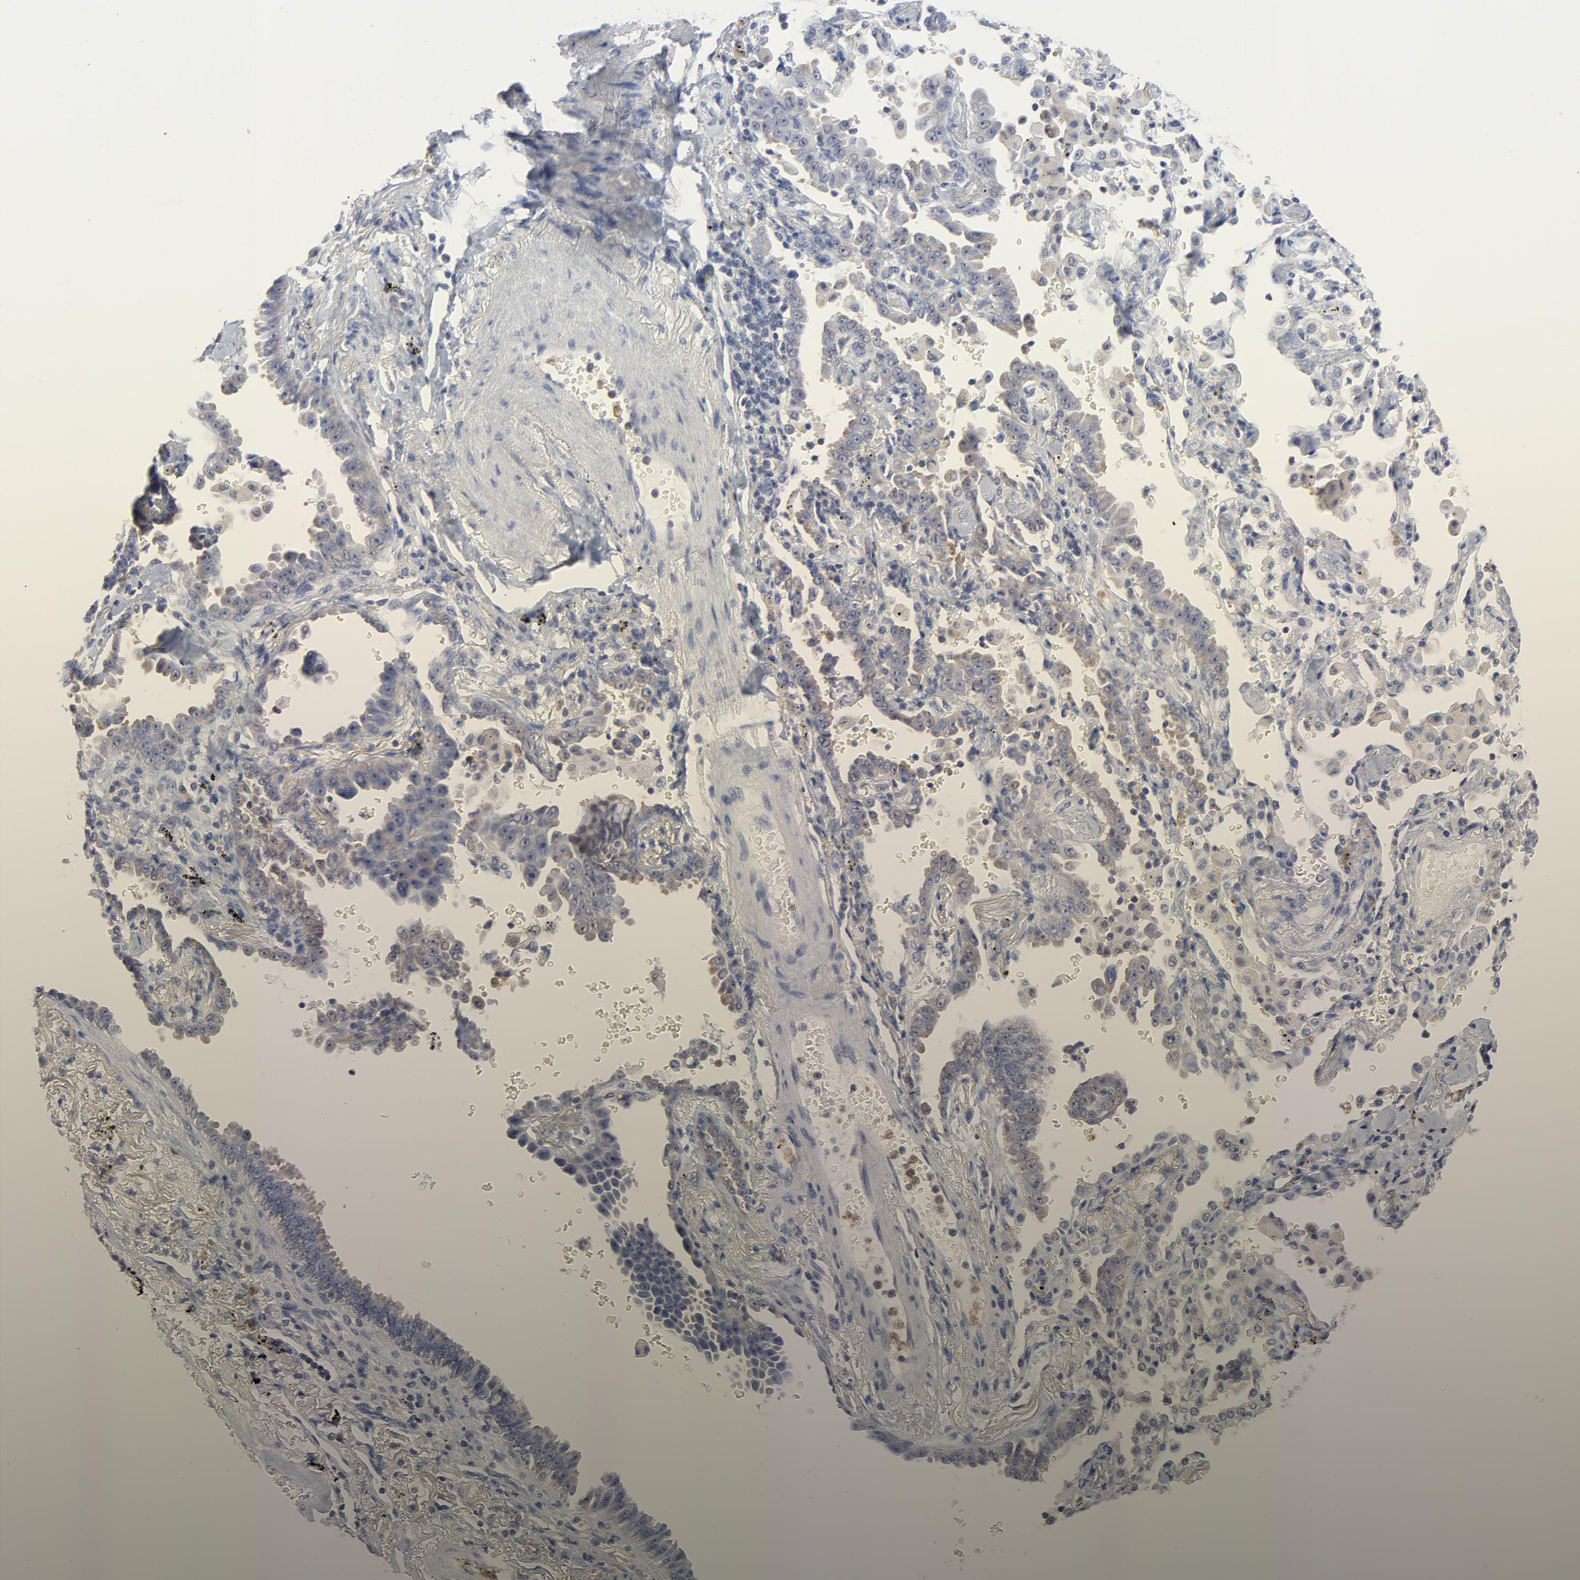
{"staining": {"intensity": "weak", "quantity": "25%-75%", "location": "cytoplasmic/membranous"}, "tissue": "lung cancer", "cell_type": "Tumor cells", "image_type": "cancer", "snomed": [{"axis": "morphology", "description": "Adenocarcinoma, NOS"}, {"axis": "topography", "description": "Lung"}], "caption": "Immunohistochemical staining of lung cancer (adenocarcinoma) reveals weak cytoplasmic/membranous protein staining in about 25%-75% of tumor cells.", "gene": "CAB39L", "patient": {"sex": "female", "age": 64}}